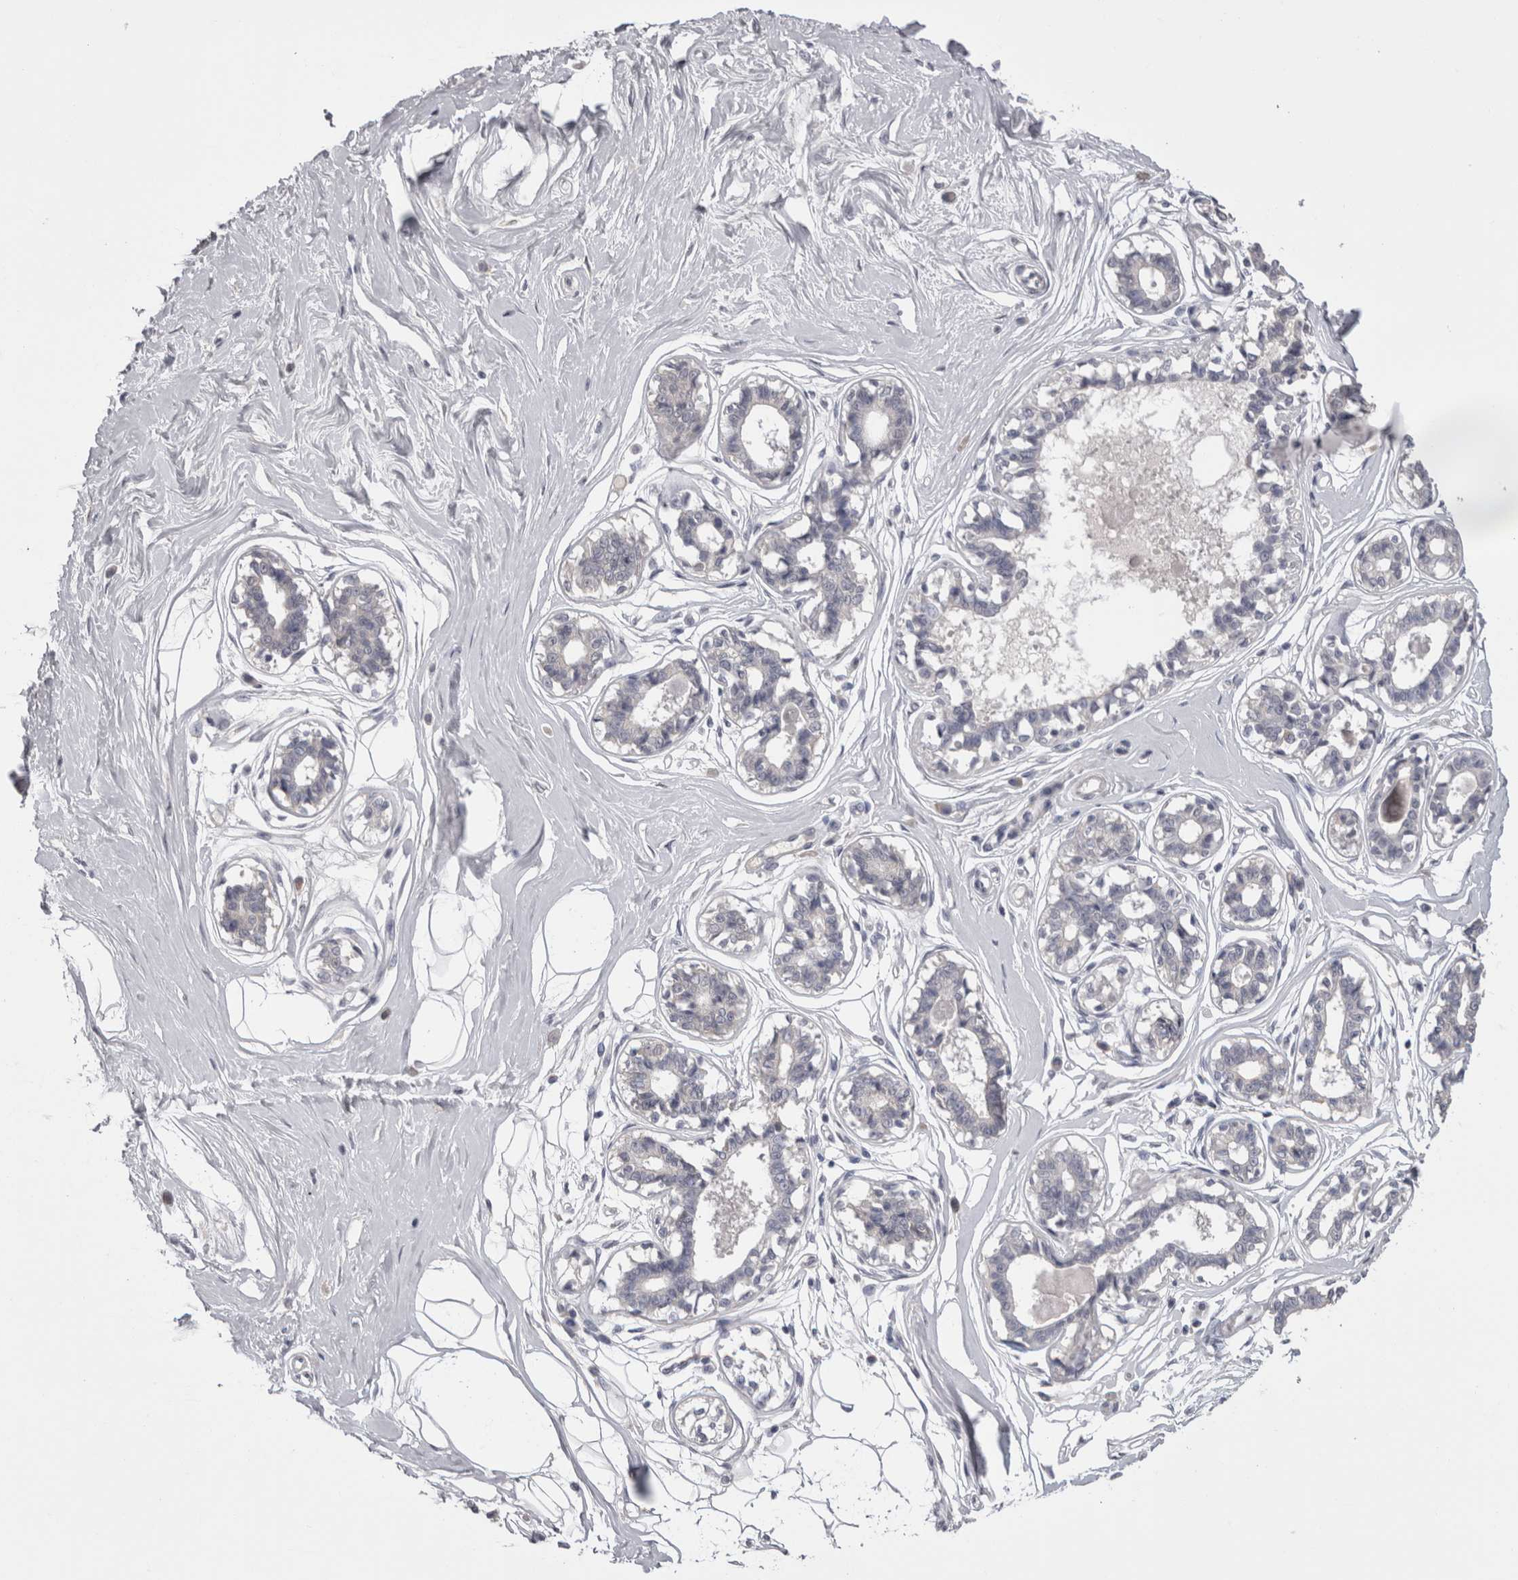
{"staining": {"intensity": "negative", "quantity": "none", "location": "none"}, "tissue": "breast", "cell_type": "Adipocytes", "image_type": "normal", "snomed": [{"axis": "morphology", "description": "Normal tissue, NOS"}, {"axis": "topography", "description": "Breast"}], "caption": "This is an IHC image of unremarkable human breast. There is no staining in adipocytes.", "gene": "CDHR5", "patient": {"sex": "female", "age": 45}}